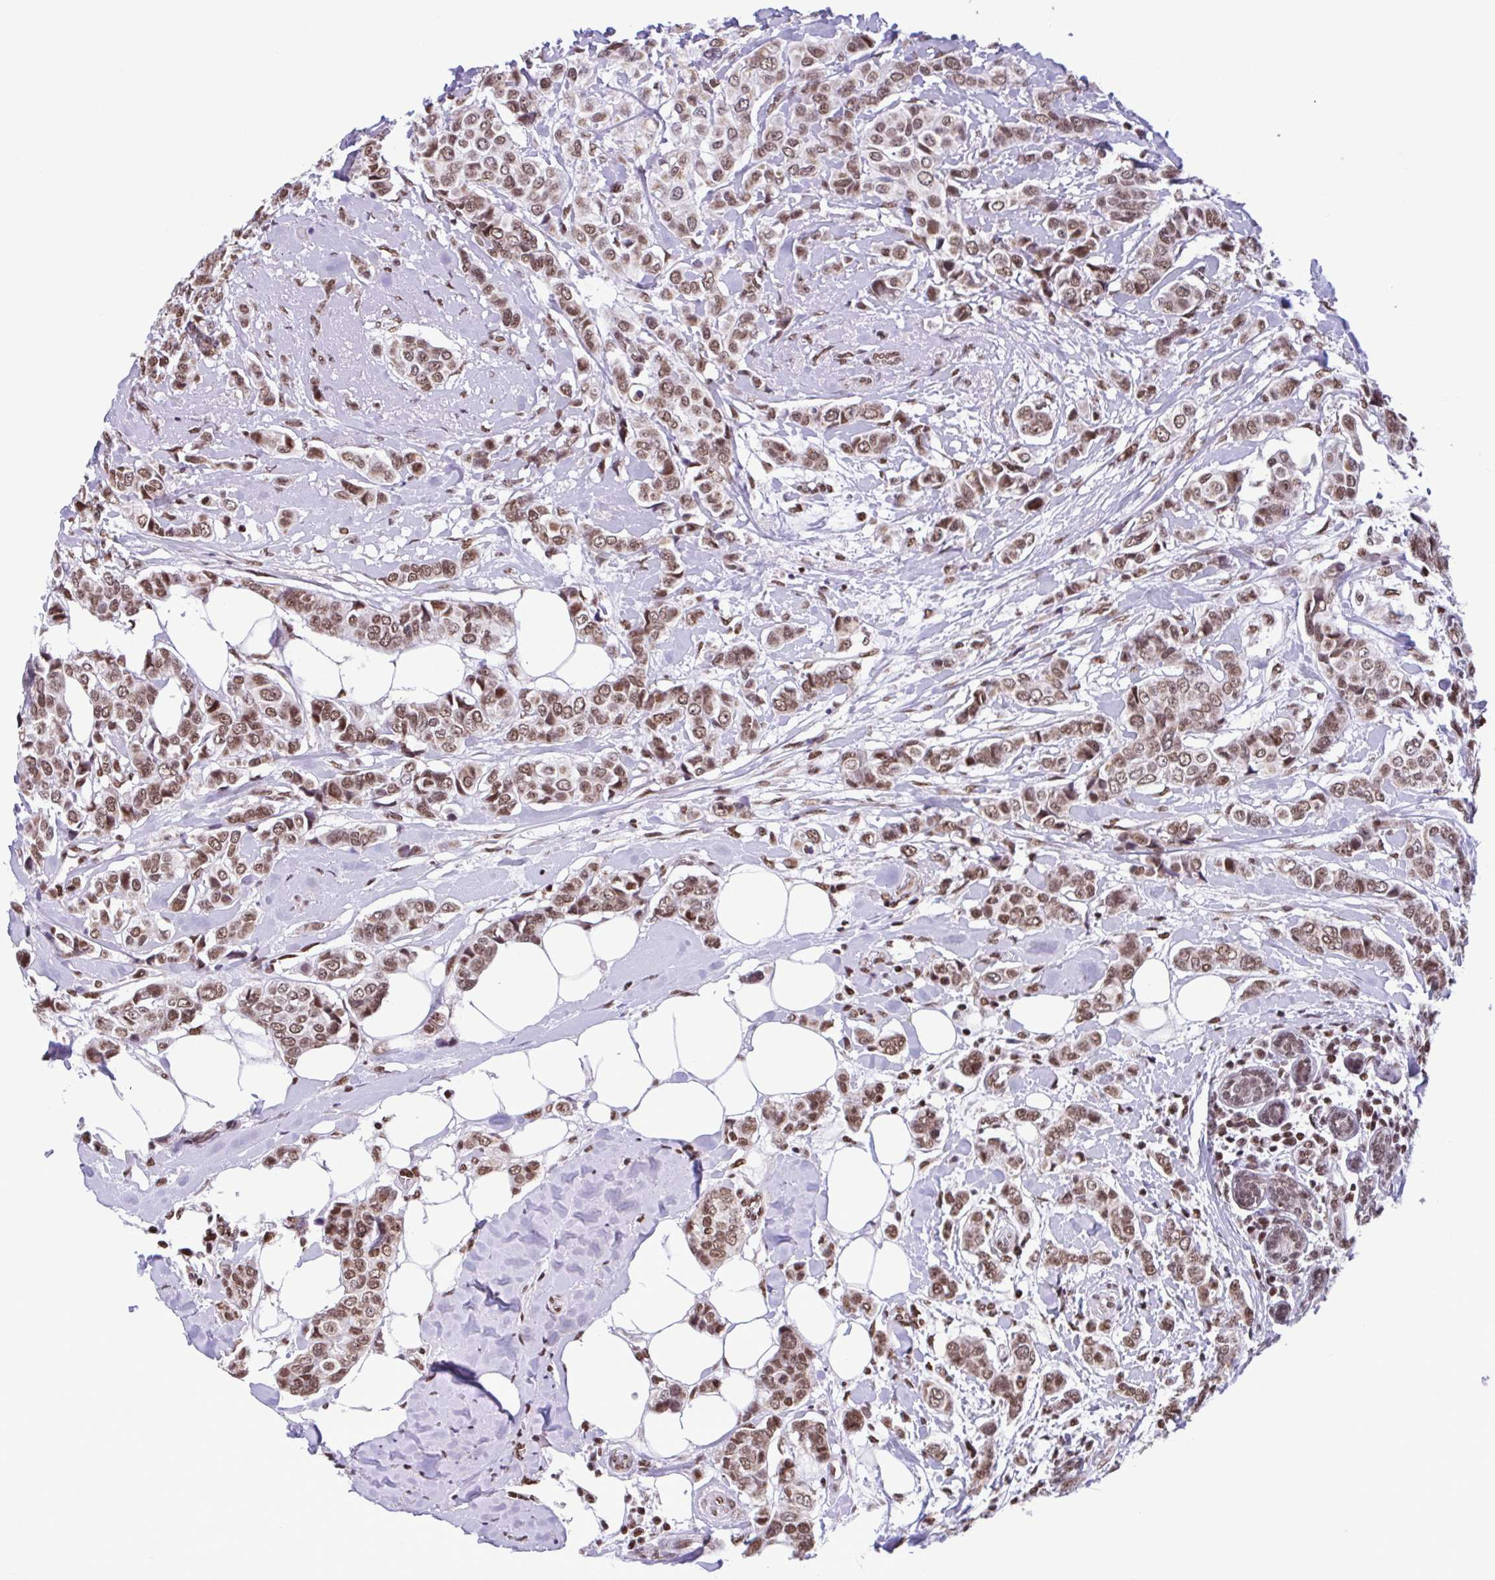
{"staining": {"intensity": "moderate", "quantity": ">75%", "location": "nuclear"}, "tissue": "breast cancer", "cell_type": "Tumor cells", "image_type": "cancer", "snomed": [{"axis": "morphology", "description": "Lobular carcinoma"}, {"axis": "topography", "description": "Breast"}], "caption": "This image demonstrates immunohistochemistry (IHC) staining of breast lobular carcinoma, with medium moderate nuclear expression in approximately >75% of tumor cells.", "gene": "TIMM21", "patient": {"sex": "female", "age": 51}}